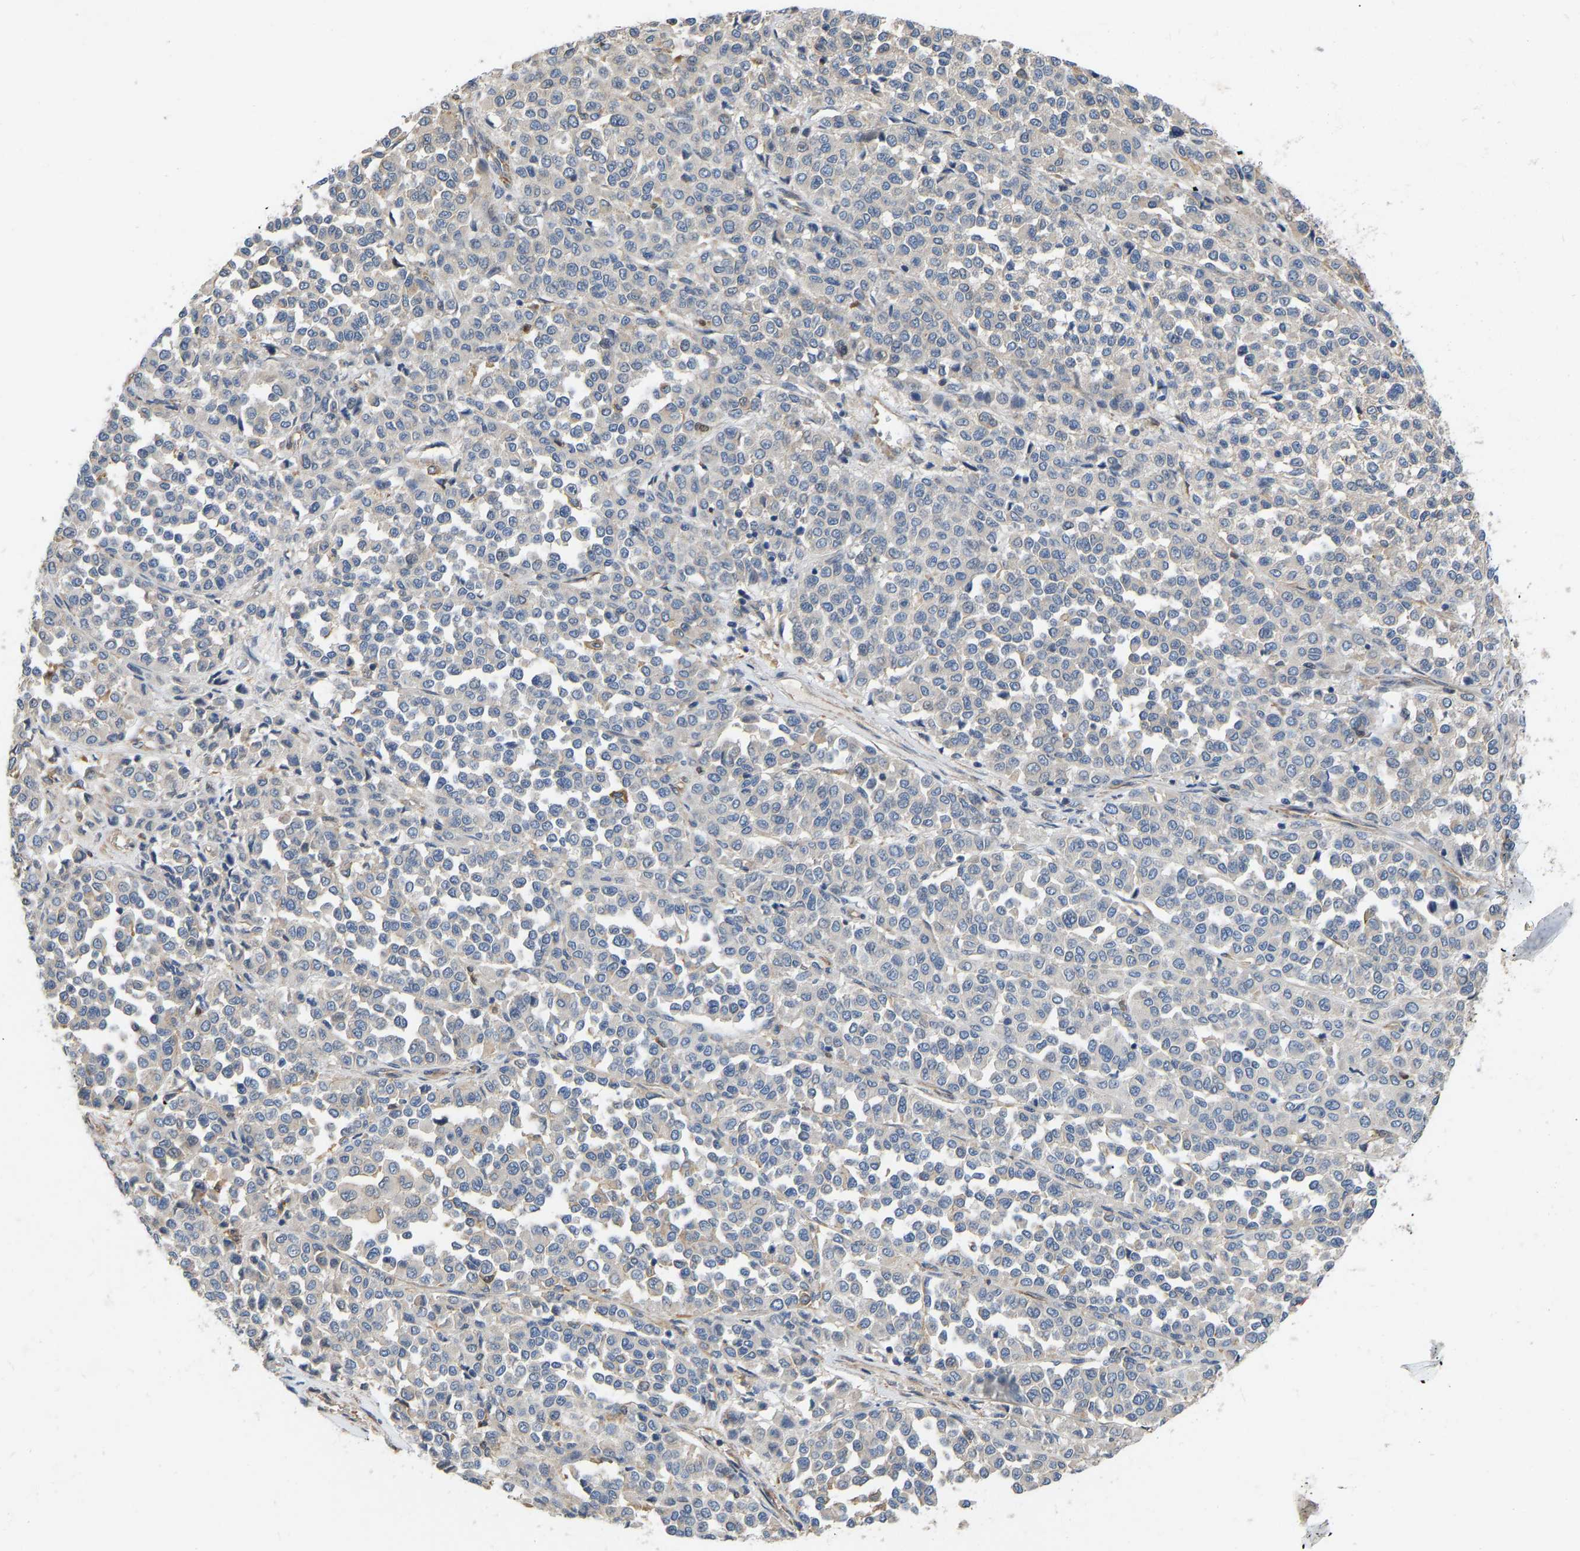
{"staining": {"intensity": "negative", "quantity": "none", "location": "none"}, "tissue": "melanoma", "cell_type": "Tumor cells", "image_type": "cancer", "snomed": [{"axis": "morphology", "description": "Malignant melanoma, Metastatic site"}, {"axis": "topography", "description": "Pancreas"}], "caption": "A high-resolution micrograph shows IHC staining of melanoma, which shows no significant expression in tumor cells.", "gene": "ELMO2", "patient": {"sex": "female", "age": 30}}